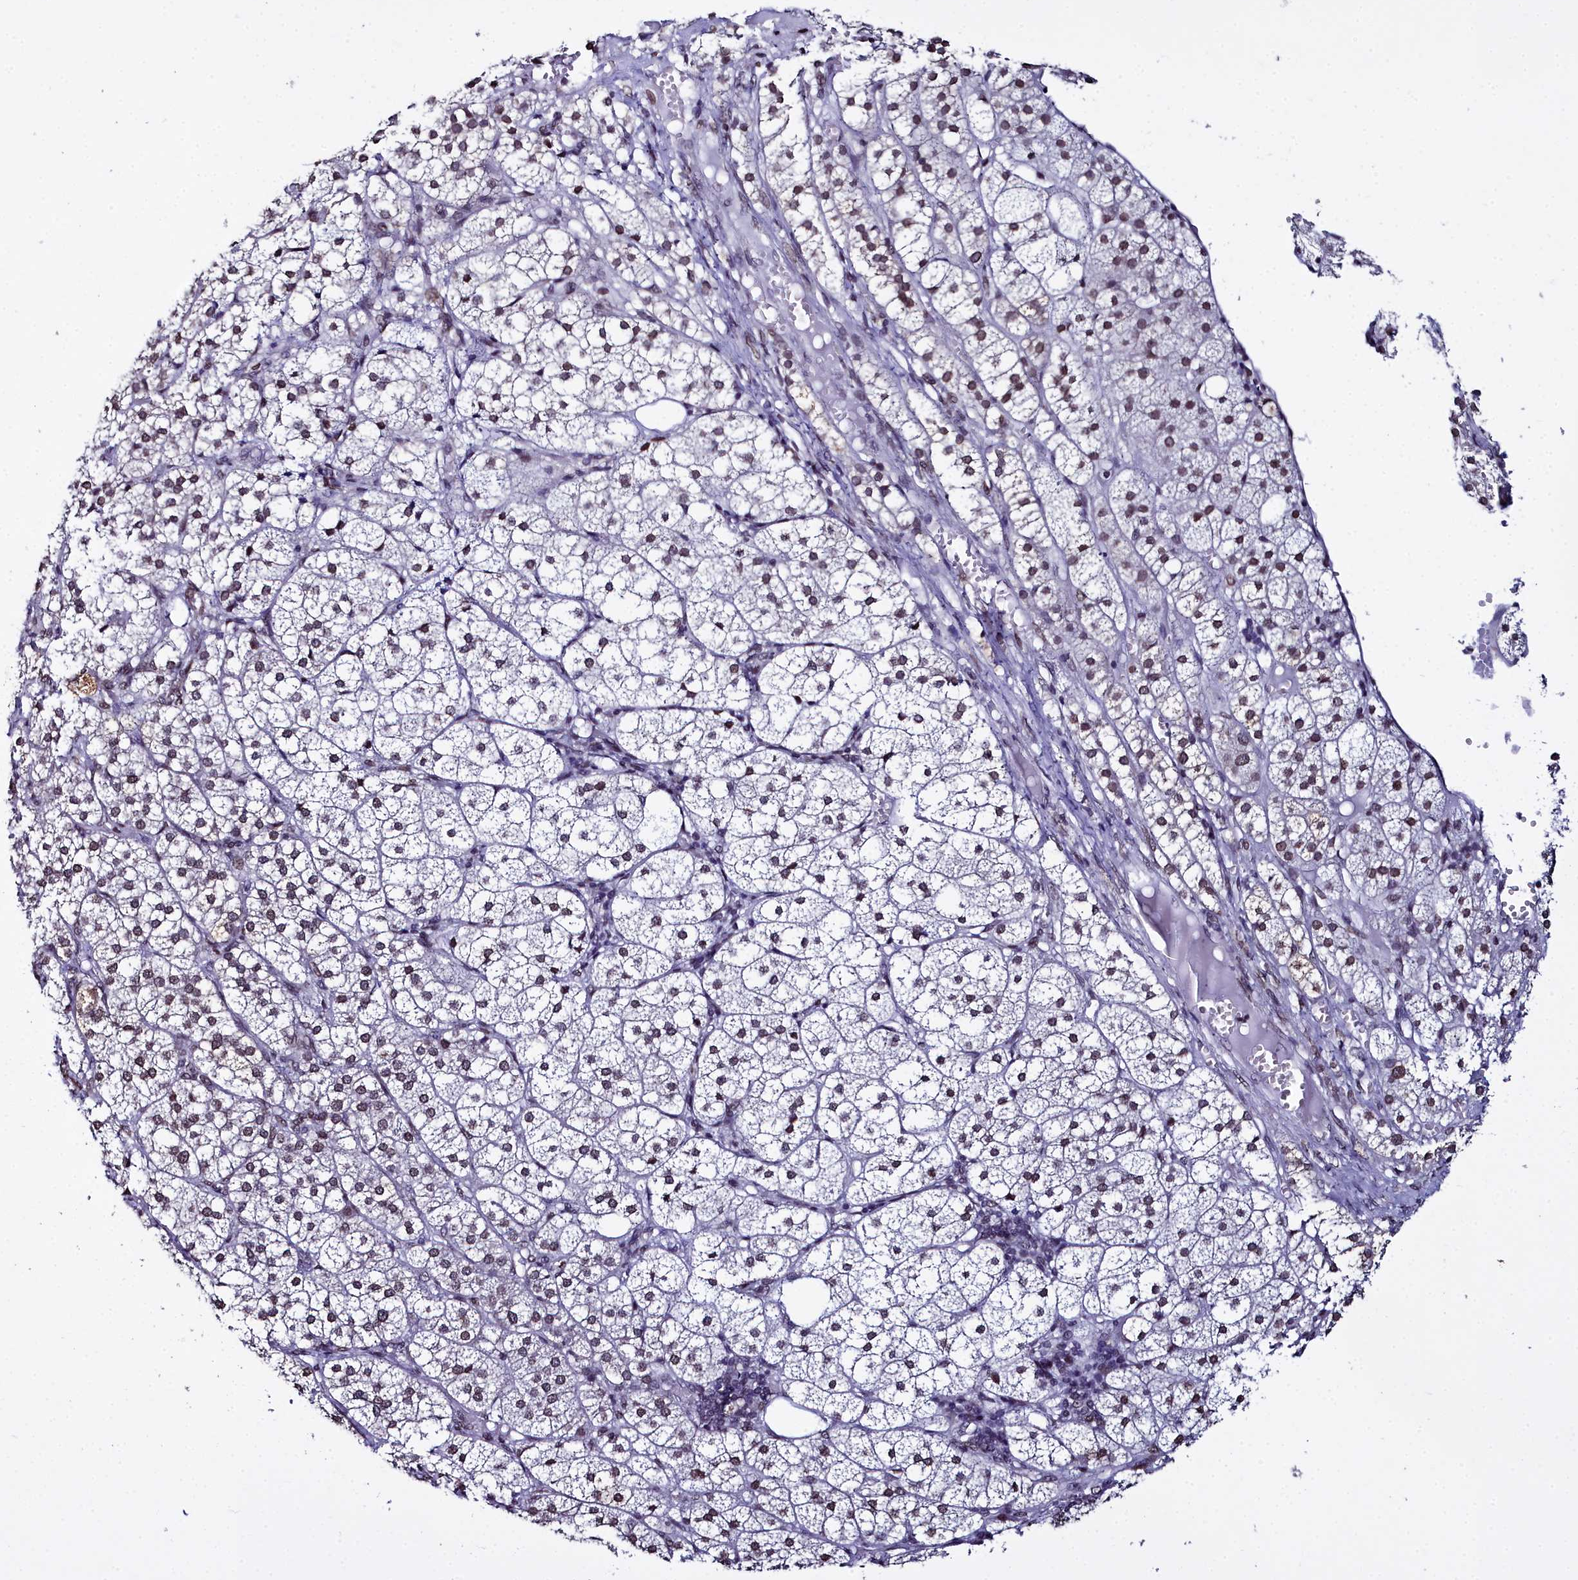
{"staining": {"intensity": "moderate", "quantity": ">75%", "location": "nuclear"}, "tissue": "adrenal gland", "cell_type": "Glandular cells", "image_type": "normal", "snomed": [{"axis": "morphology", "description": "Normal tissue, NOS"}, {"axis": "topography", "description": "Adrenal gland"}], "caption": "DAB immunohistochemical staining of normal human adrenal gland demonstrates moderate nuclear protein positivity in approximately >75% of glandular cells. (IHC, brightfield microscopy, high magnification).", "gene": "CCDC97", "patient": {"sex": "female", "age": 61}}